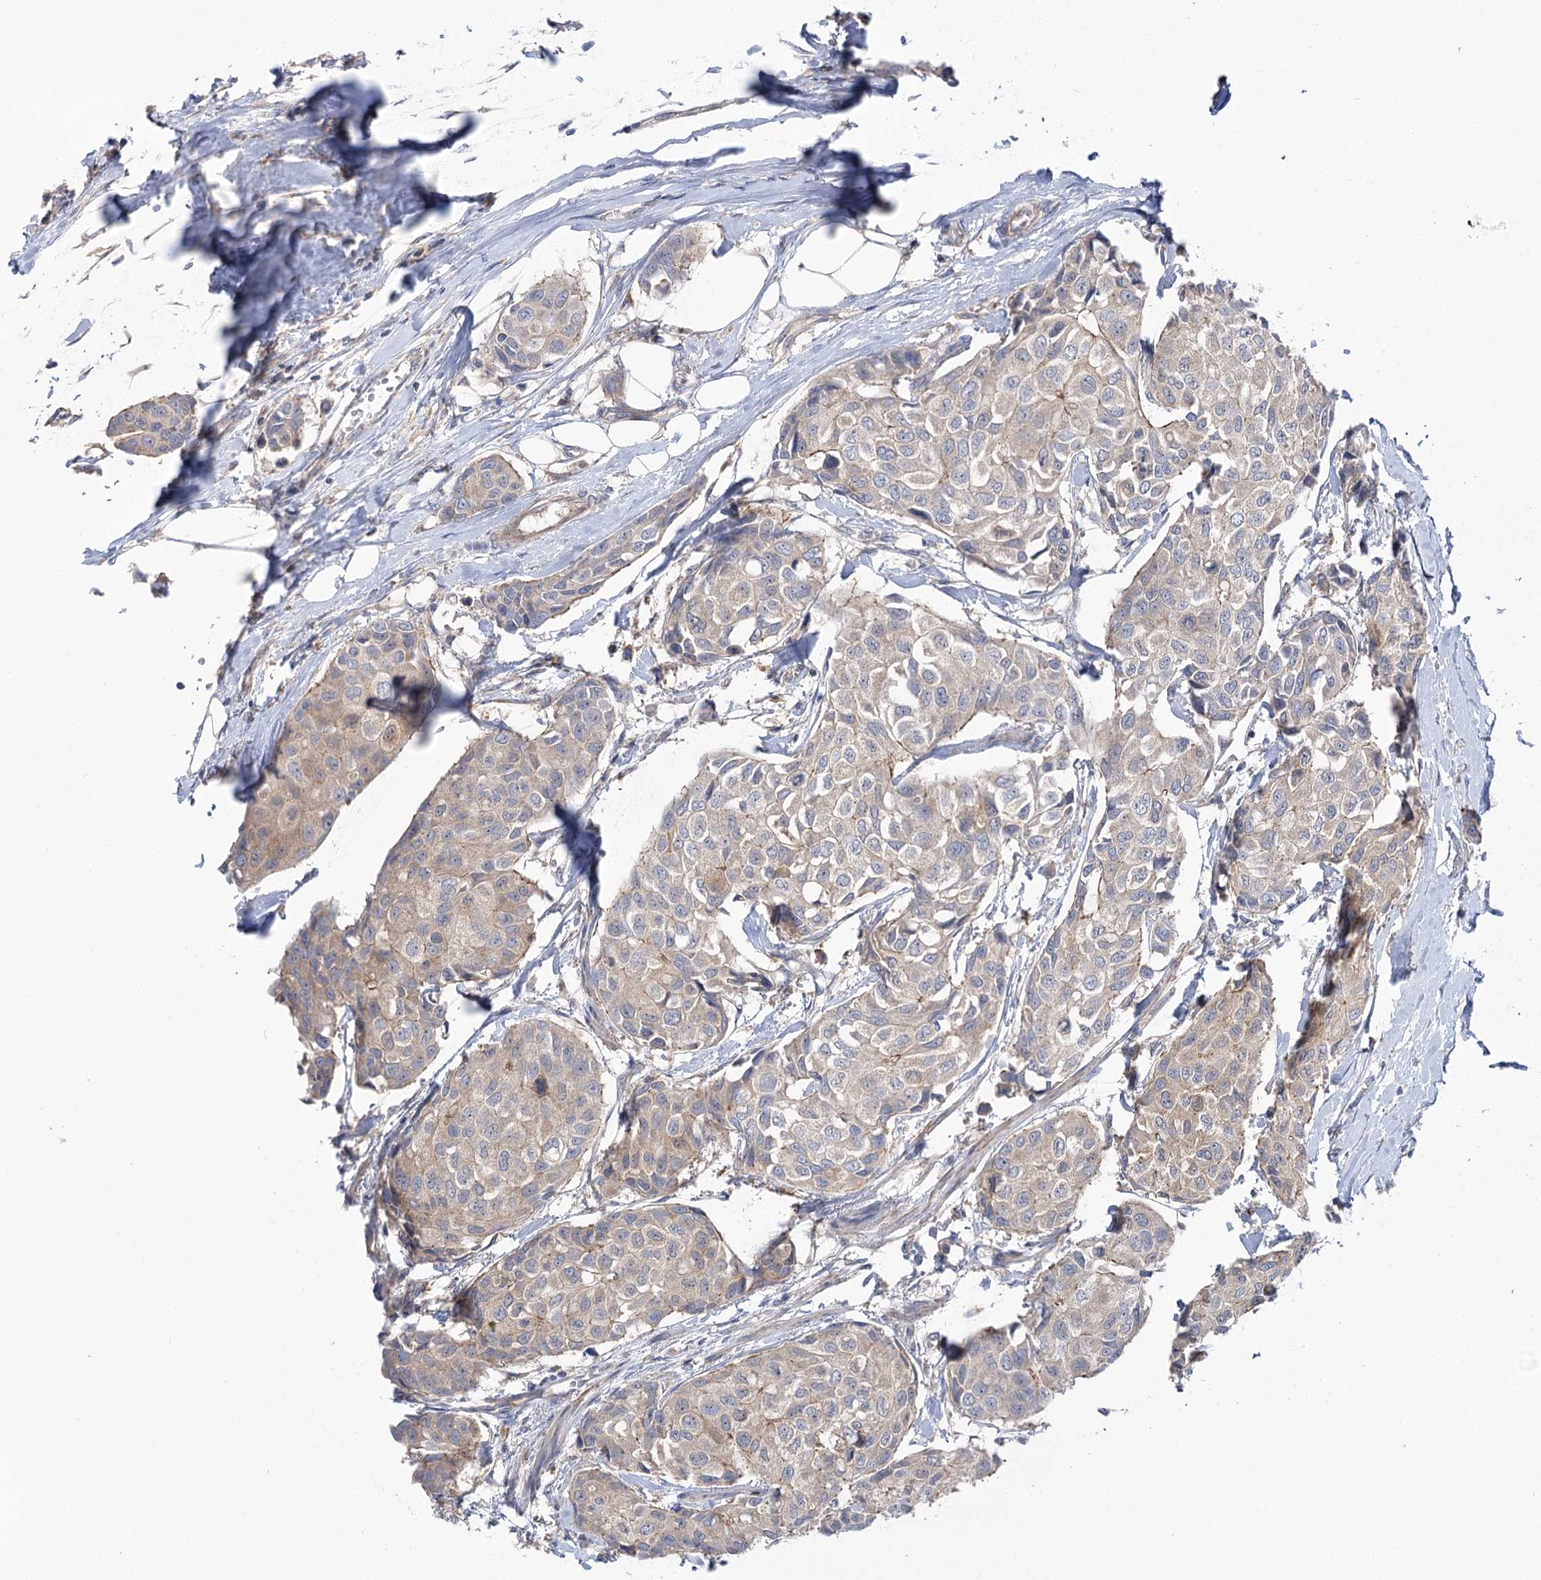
{"staining": {"intensity": "weak", "quantity": "<25%", "location": "cytoplasmic/membranous"}, "tissue": "breast cancer", "cell_type": "Tumor cells", "image_type": "cancer", "snomed": [{"axis": "morphology", "description": "Duct carcinoma"}, {"axis": "topography", "description": "Breast"}], "caption": "There is no significant staining in tumor cells of breast intraductal carcinoma.", "gene": "VPS37B", "patient": {"sex": "female", "age": 80}}